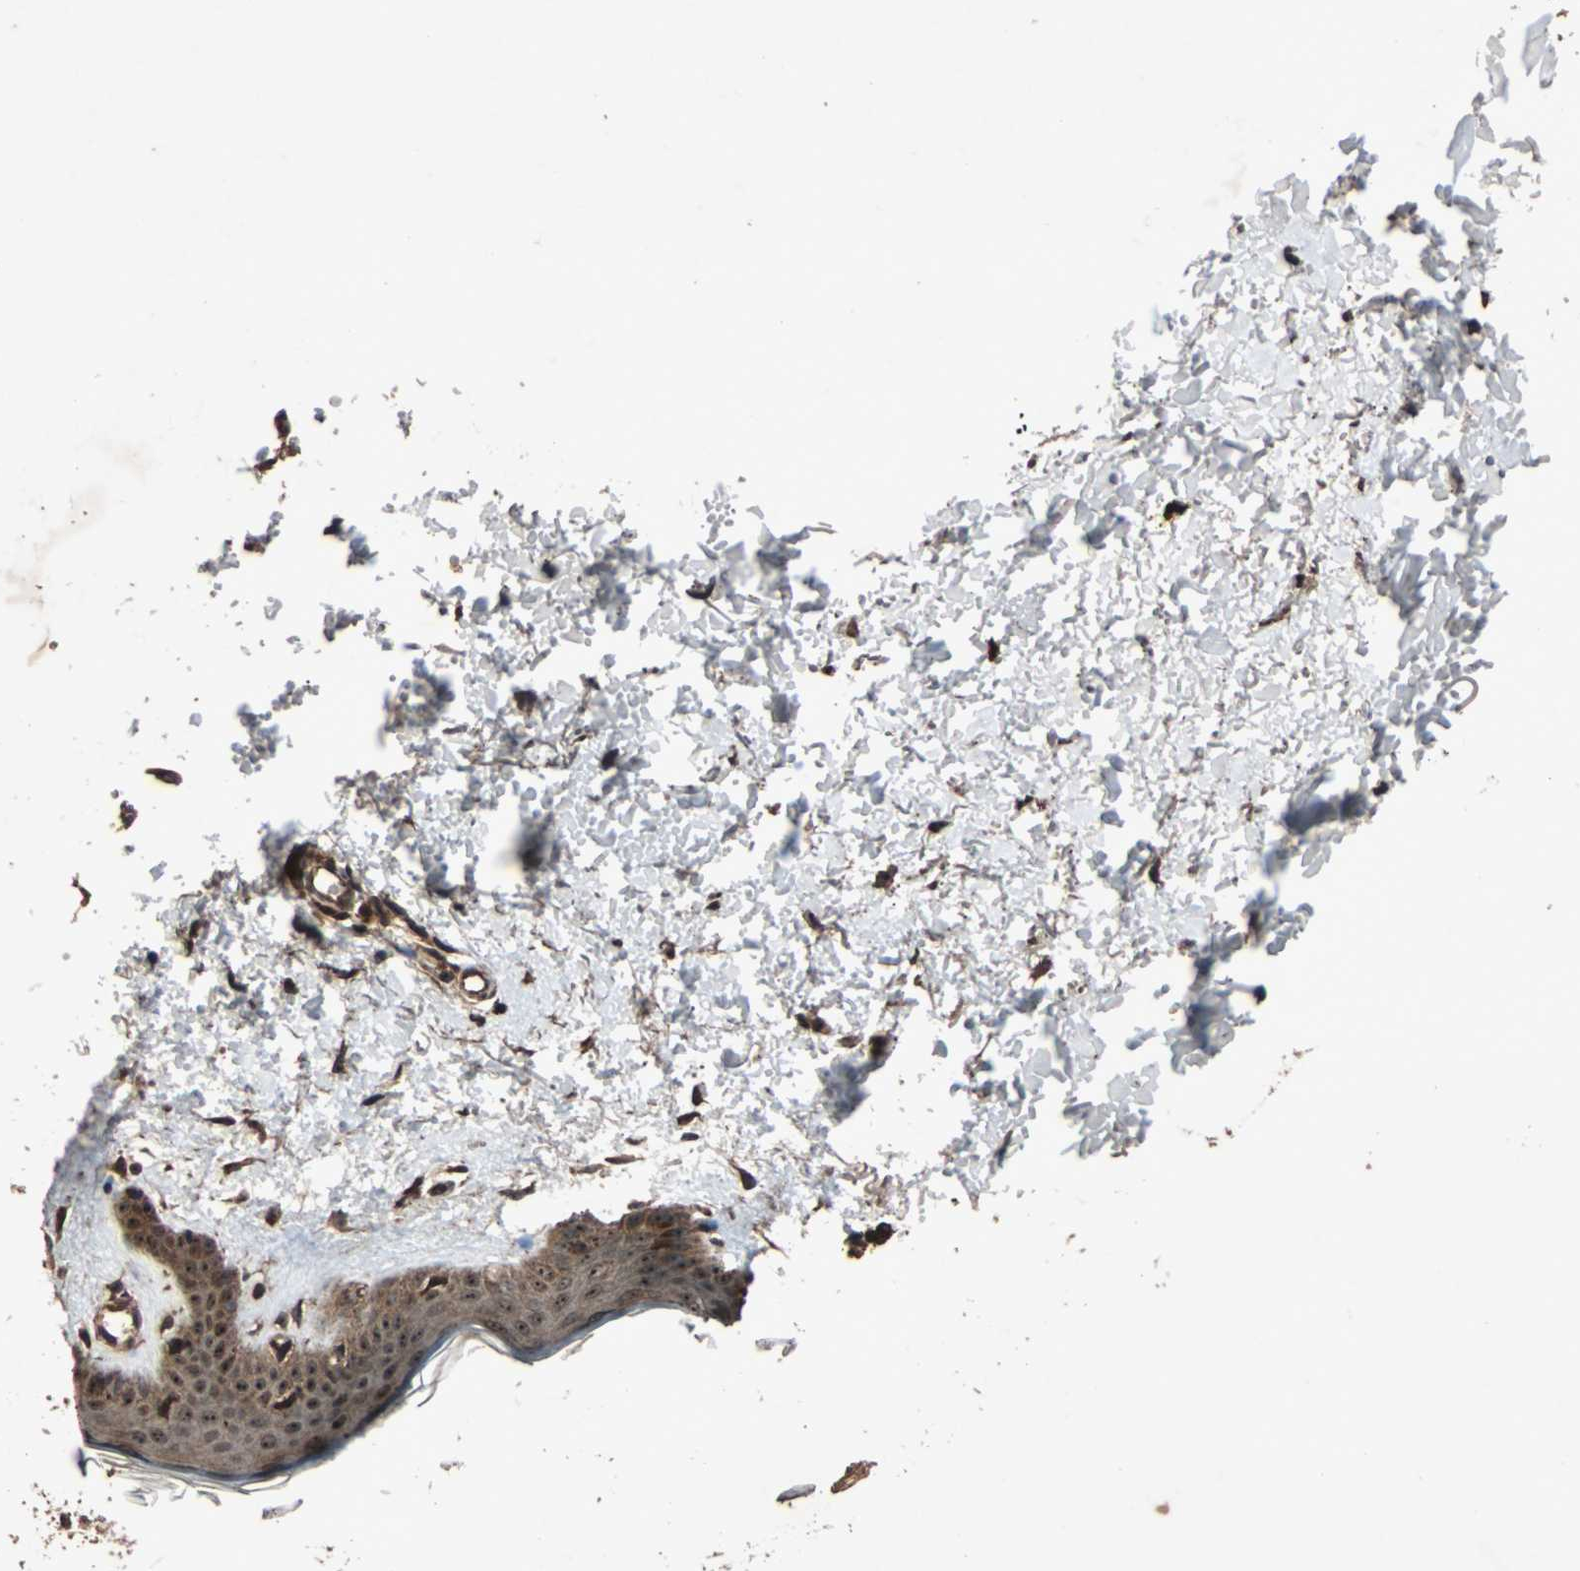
{"staining": {"intensity": "strong", "quantity": ">75%", "location": "nuclear"}, "tissue": "skin", "cell_type": "Fibroblasts", "image_type": "normal", "snomed": [{"axis": "morphology", "description": "Normal tissue, NOS"}, {"axis": "topography", "description": "Skin"}], "caption": "IHC photomicrograph of benign skin: human skin stained using immunohistochemistry (IHC) shows high levels of strong protein expression localized specifically in the nuclear of fibroblasts, appearing as a nuclear brown color.", "gene": "LAMTOR5", "patient": {"sex": "female", "age": 56}}